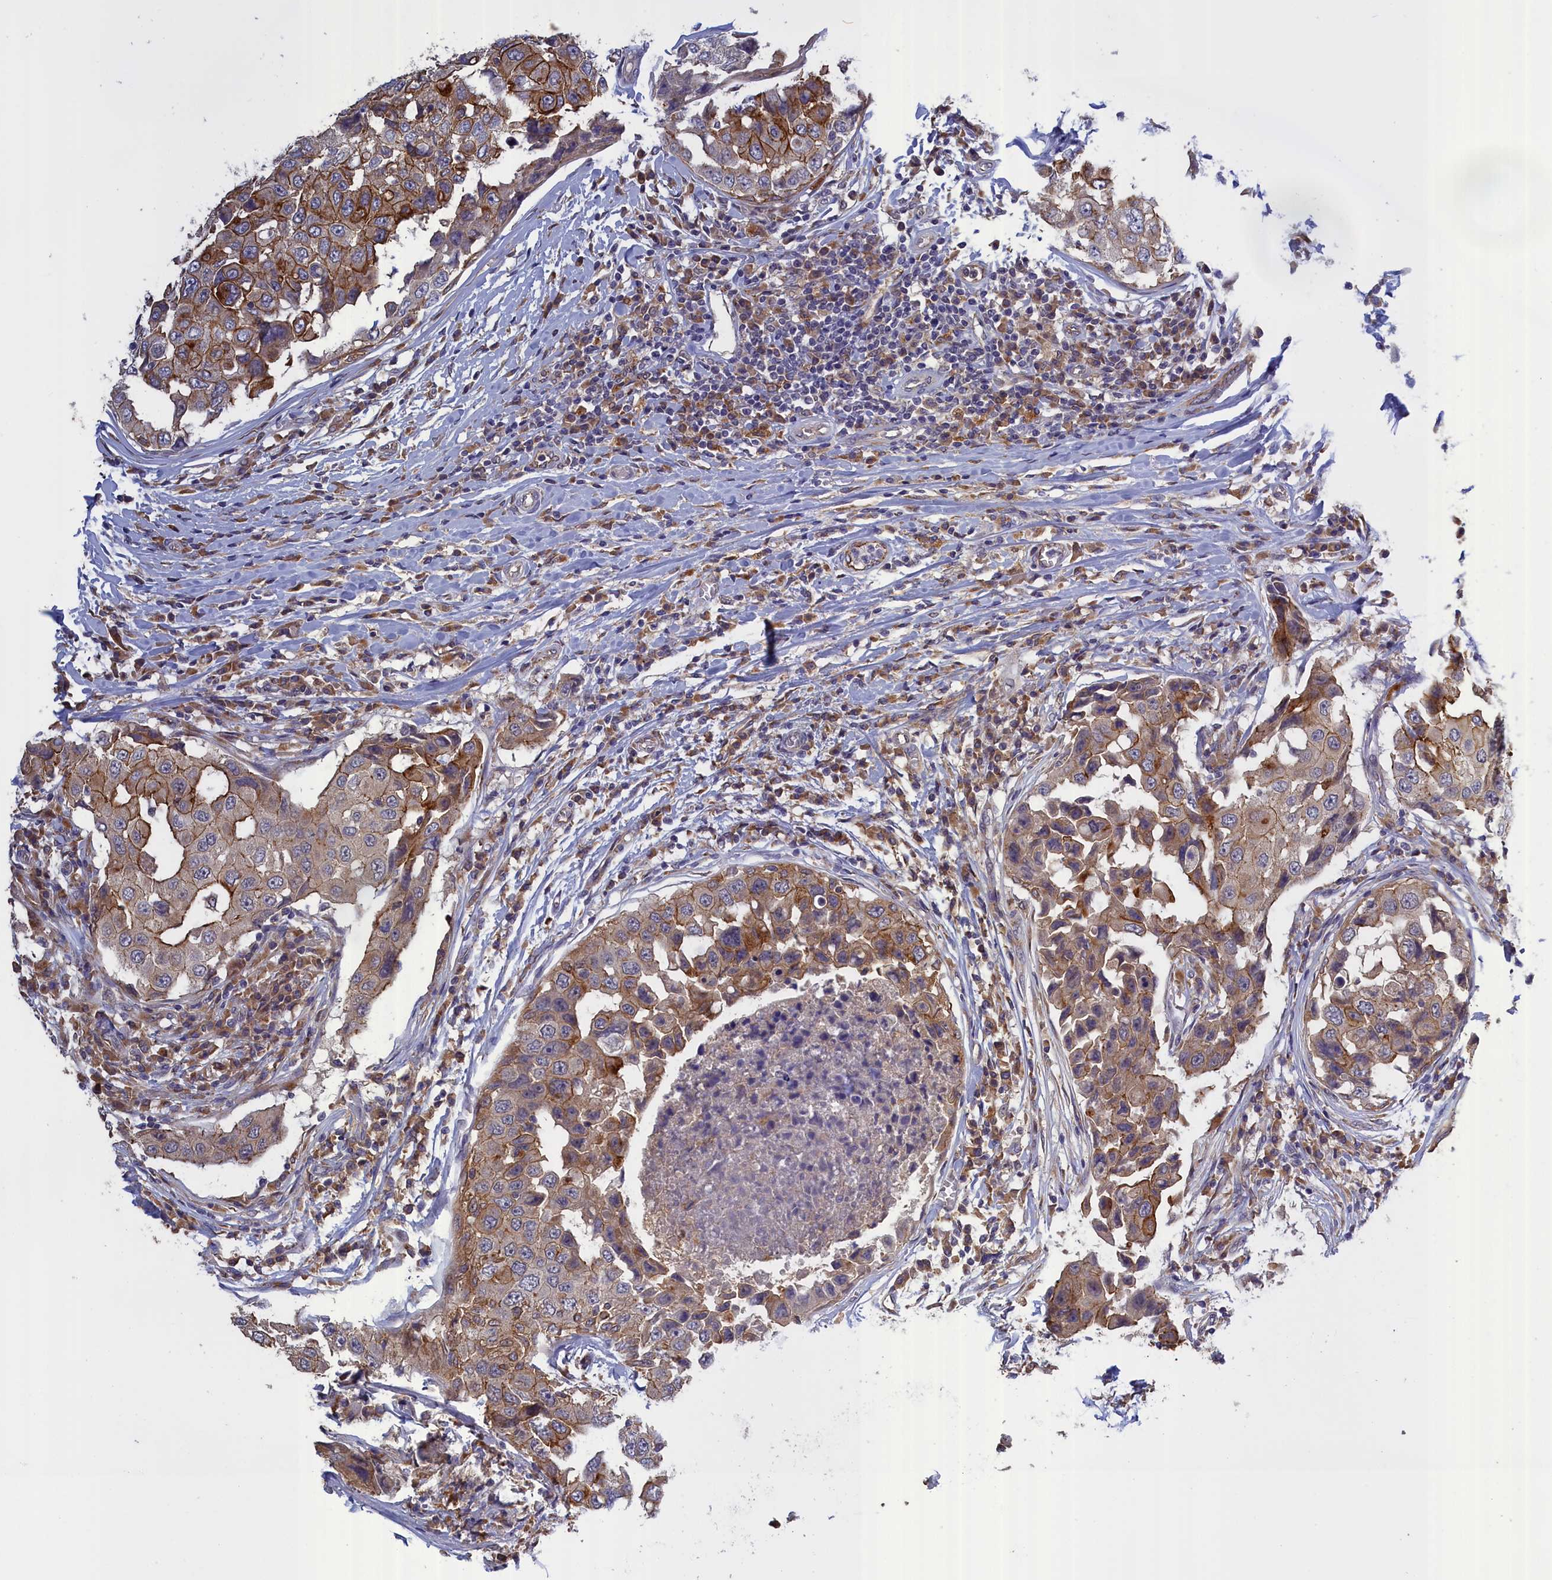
{"staining": {"intensity": "moderate", "quantity": "25%-75%", "location": "cytoplasmic/membranous"}, "tissue": "breast cancer", "cell_type": "Tumor cells", "image_type": "cancer", "snomed": [{"axis": "morphology", "description": "Duct carcinoma"}, {"axis": "topography", "description": "Breast"}], "caption": "Breast cancer (intraductal carcinoma) tissue displays moderate cytoplasmic/membranous staining in approximately 25%-75% of tumor cells", "gene": "COL19A1", "patient": {"sex": "female", "age": 27}}